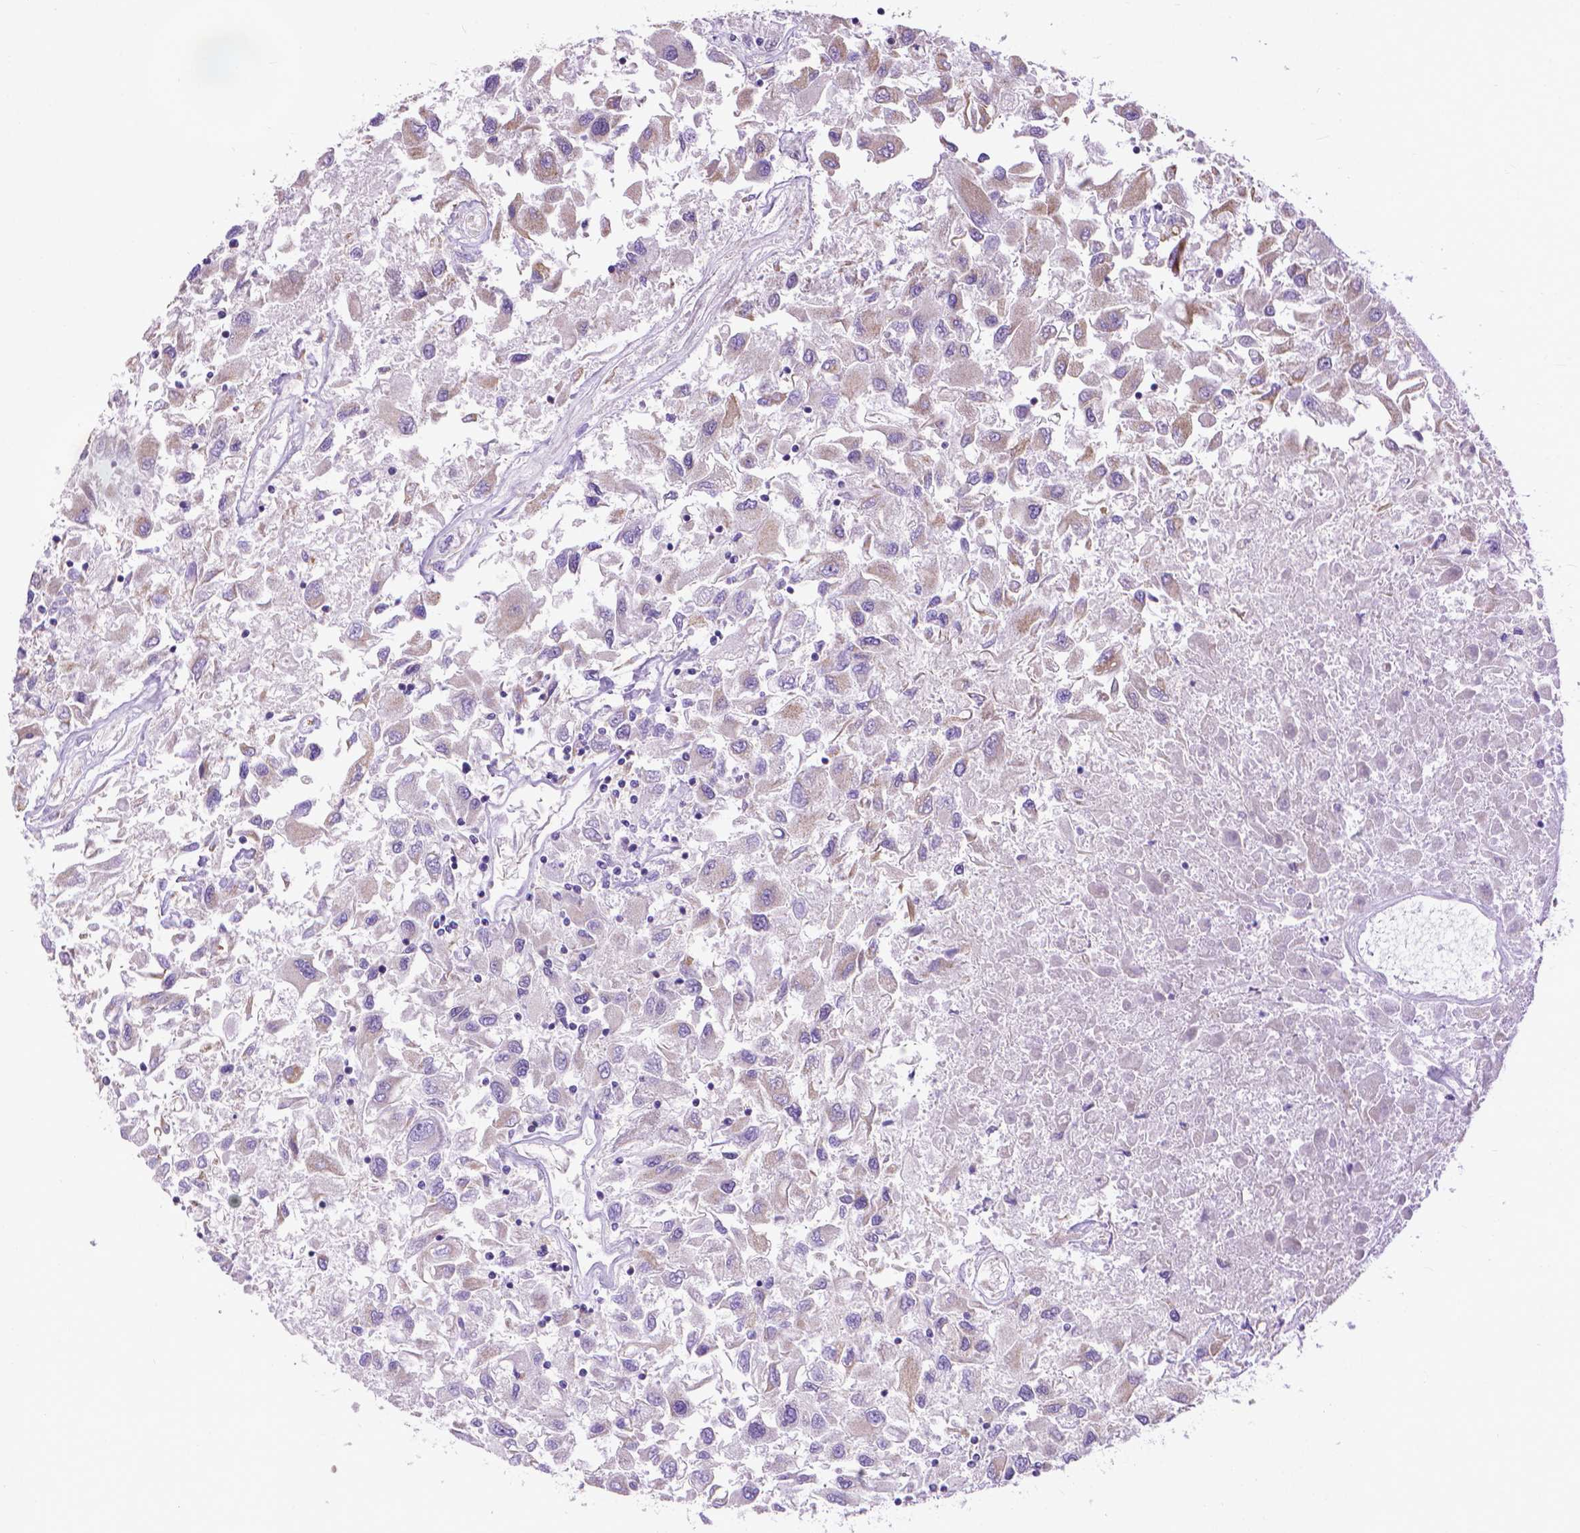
{"staining": {"intensity": "weak", "quantity": "<25%", "location": "cytoplasmic/membranous"}, "tissue": "renal cancer", "cell_type": "Tumor cells", "image_type": "cancer", "snomed": [{"axis": "morphology", "description": "Adenocarcinoma, NOS"}, {"axis": "topography", "description": "Kidney"}], "caption": "Image shows no significant protein positivity in tumor cells of renal cancer.", "gene": "SYN1", "patient": {"sex": "female", "age": 76}}